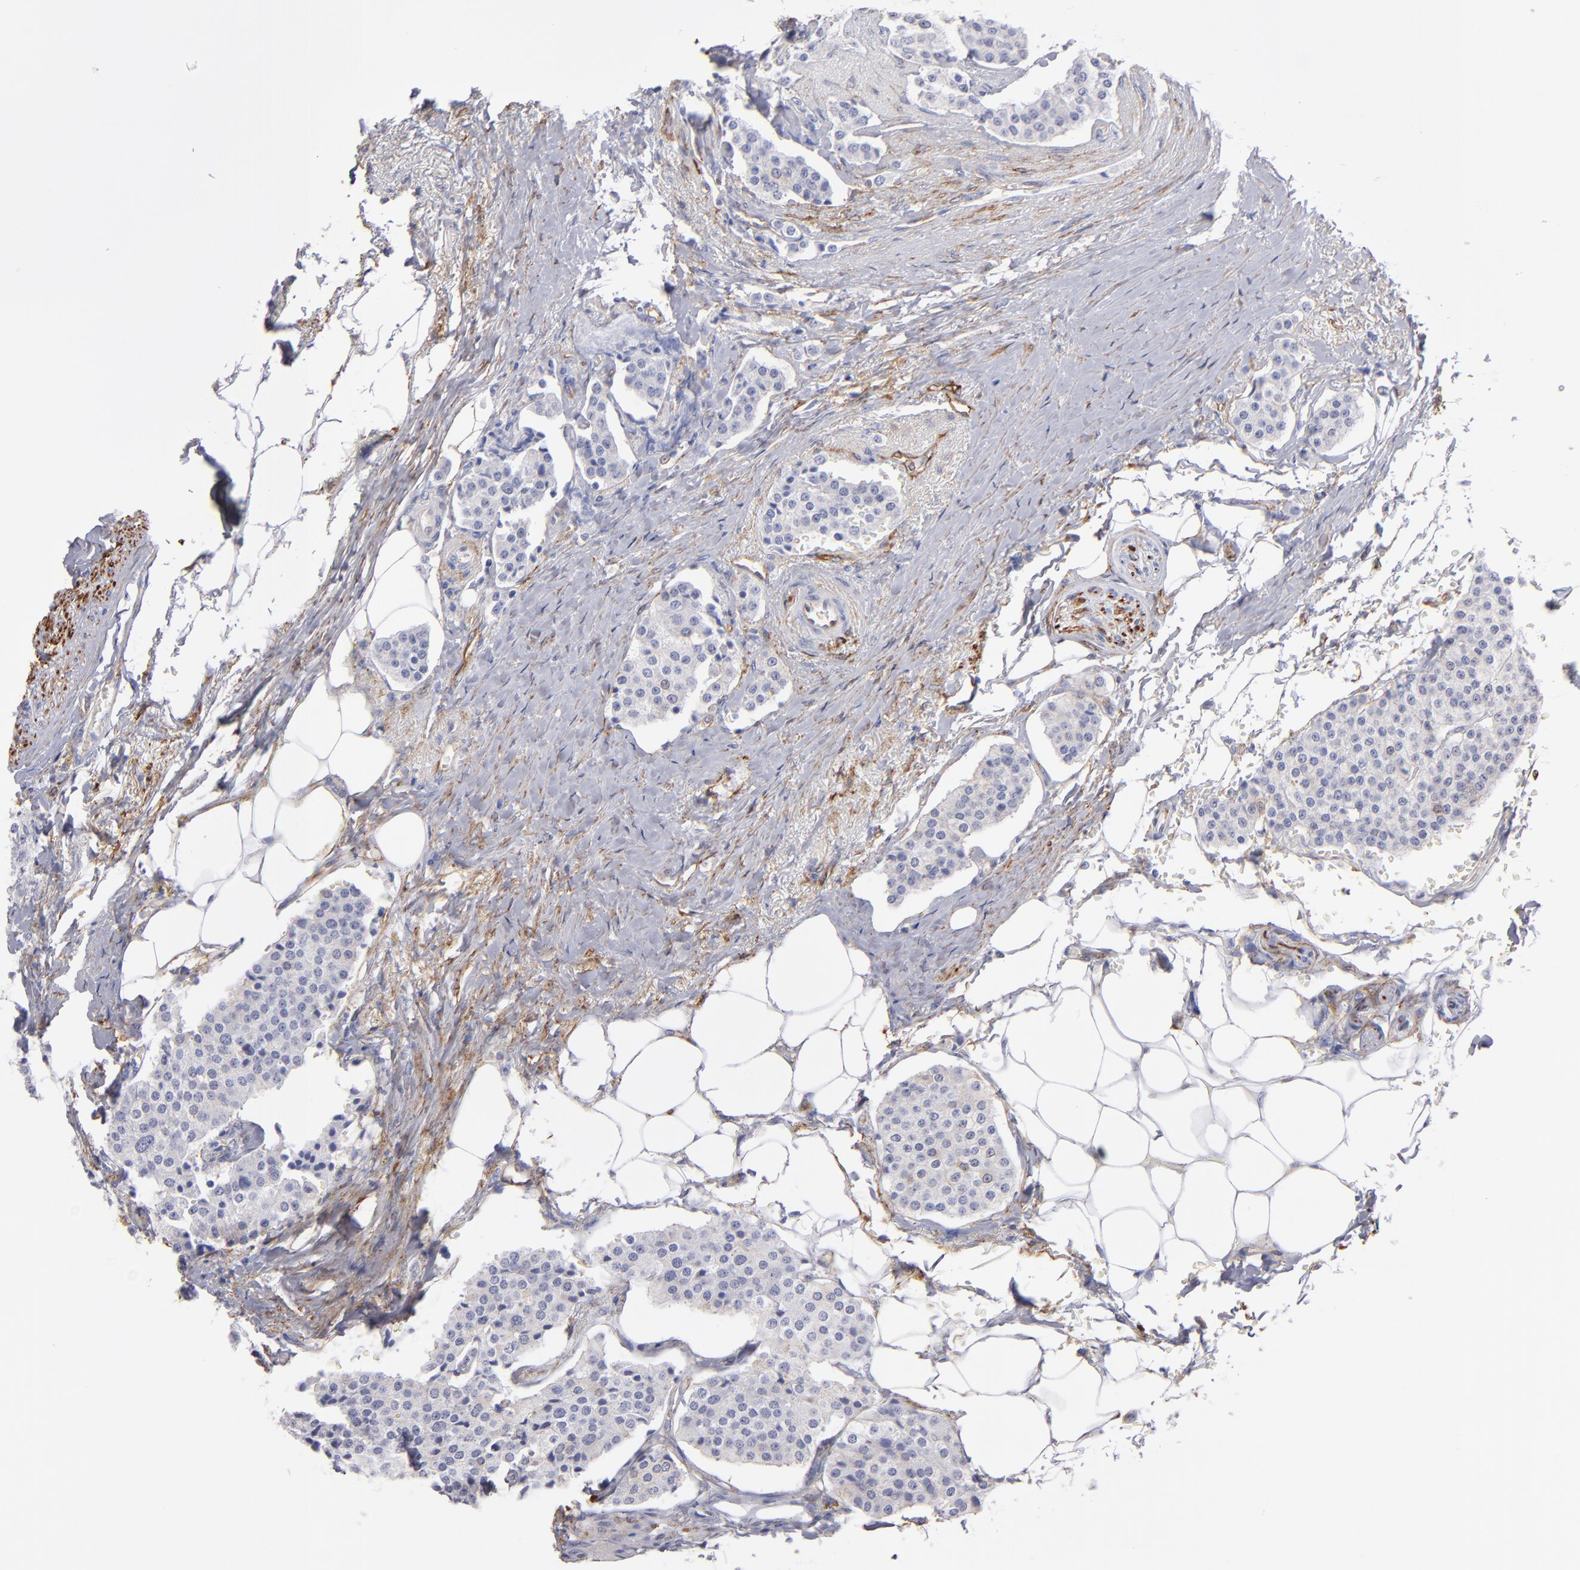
{"staining": {"intensity": "negative", "quantity": "none", "location": "none"}, "tissue": "carcinoid", "cell_type": "Tumor cells", "image_type": "cancer", "snomed": [{"axis": "morphology", "description": "Carcinoid, malignant, NOS"}, {"axis": "topography", "description": "Colon"}], "caption": "Tumor cells show no significant protein positivity in carcinoid. (Brightfield microscopy of DAB (3,3'-diaminobenzidine) immunohistochemistry at high magnification).", "gene": "AHNAK2", "patient": {"sex": "female", "age": 61}}